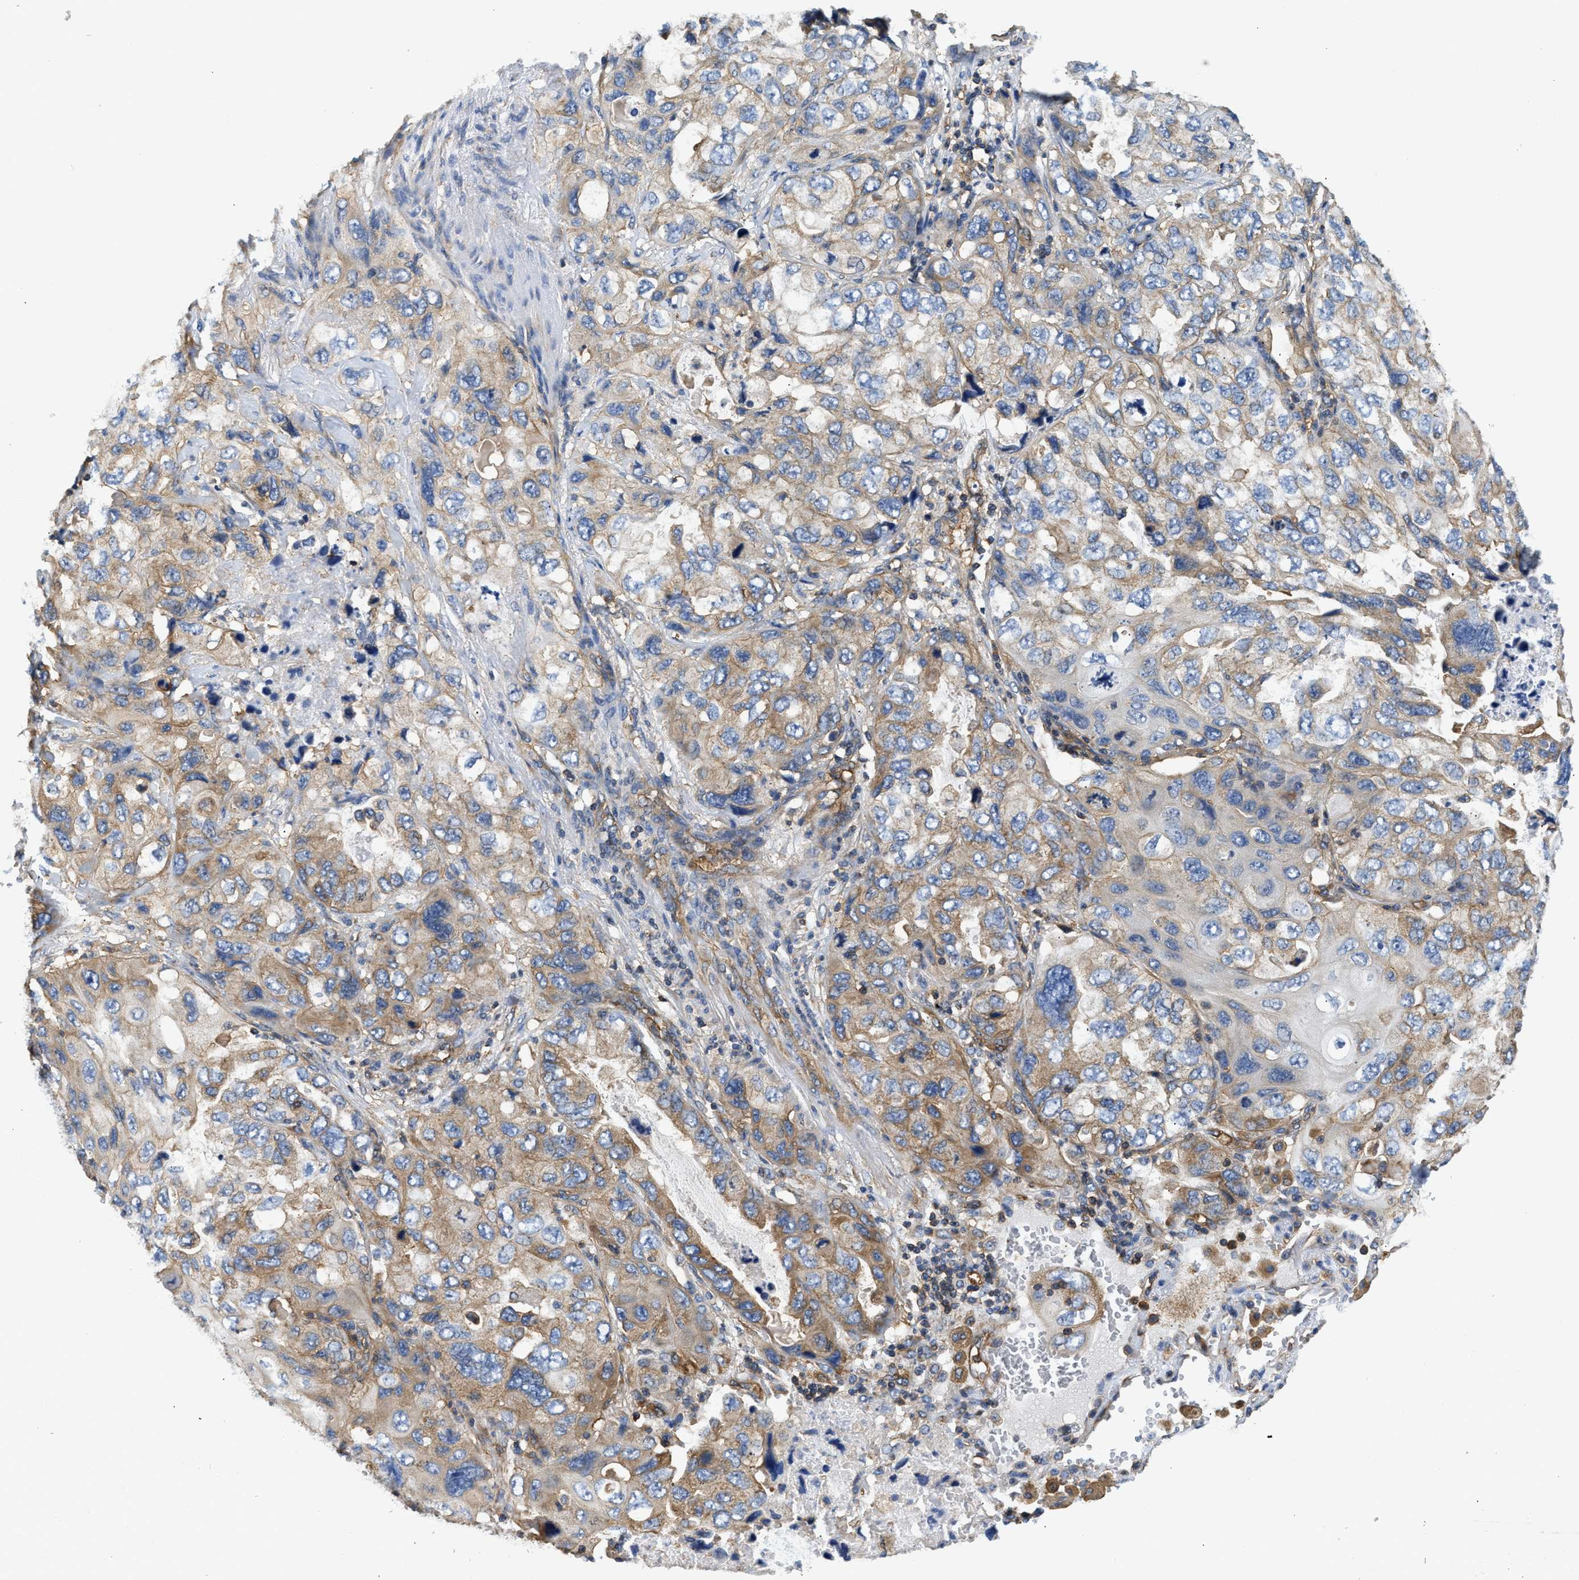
{"staining": {"intensity": "weak", "quantity": "25%-75%", "location": "cytoplasmic/membranous"}, "tissue": "lung cancer", "cell_type": "Tumor cells", "image_type": "cancer", "snomed": [{"axis": "morphology", "description": "Squamous cell carcinoma, NOS"}, {"axis": "topography", "description": "Lung"}], "caption": "Immunohistochemical staining of lung cancer exhibits low levels of weak cytoplasmic/membranous protein staining in about 25%-75% of tumor cells. The protein is stained brown, and the nuclei are stained in blue (DAB IHC with brightfield microscopy, high magnification).", "gene": "SAMD9L", "patient": {"sex": "female", "age": 73}}